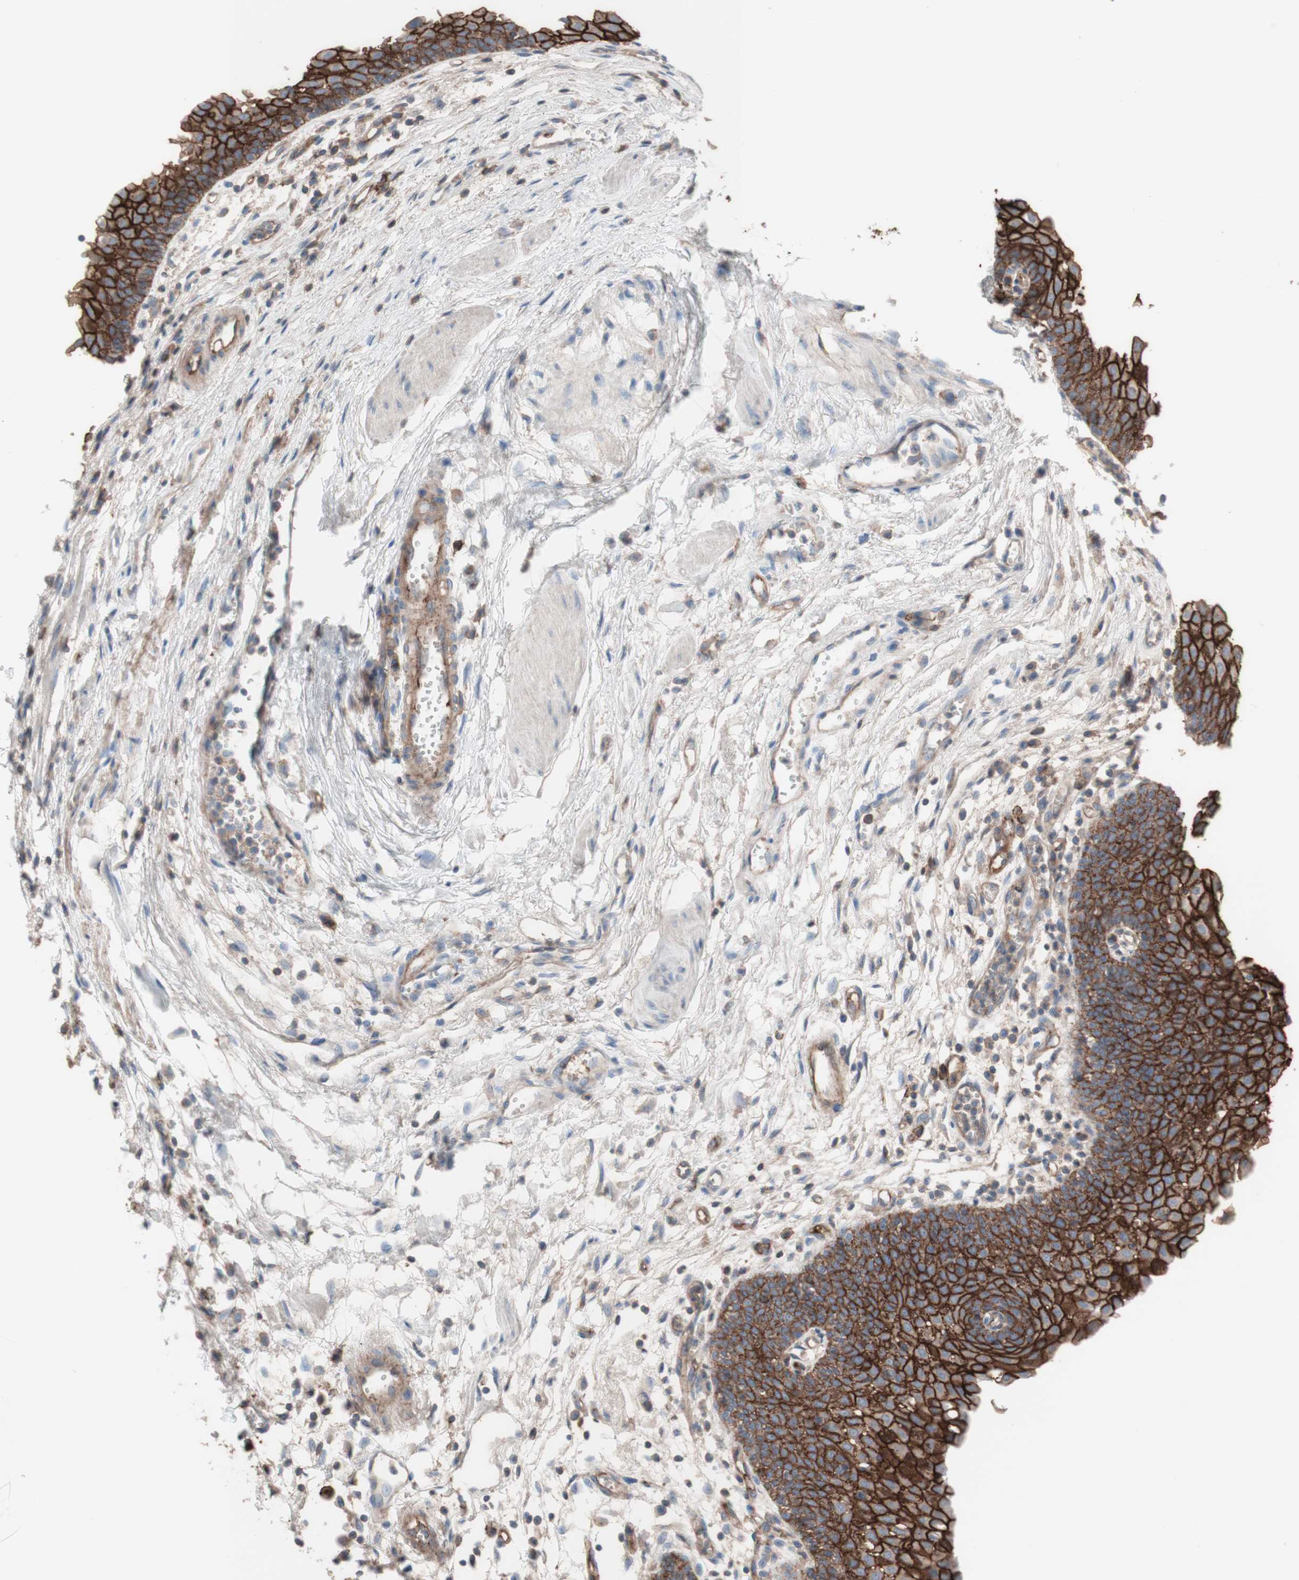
{"staining": {"intensity": "strong", "quantity": ">75%", "location": "cytoplasmic/membranous"}, "tissue": "urothelial cancer", "cell_type": "Tumor cells", "image_type": "cancer", "snomed": [{"axis": "morphology", "description": "Urothelial carcinoma, High grade"}, {"axis": "topography", "description": "Urinary bladder"}], "caption": "DAB immunohistochemical staining of human urothelial cancer reveals strong cytoplasmic/membranous protein staining in about >75% of tumor cells. (DAB (3,3'-diaminobenzidine) IHC with brightfield microscopy, high magnification).", "gene": "CD46", "patient": {"sex": "female", "age": 85}}